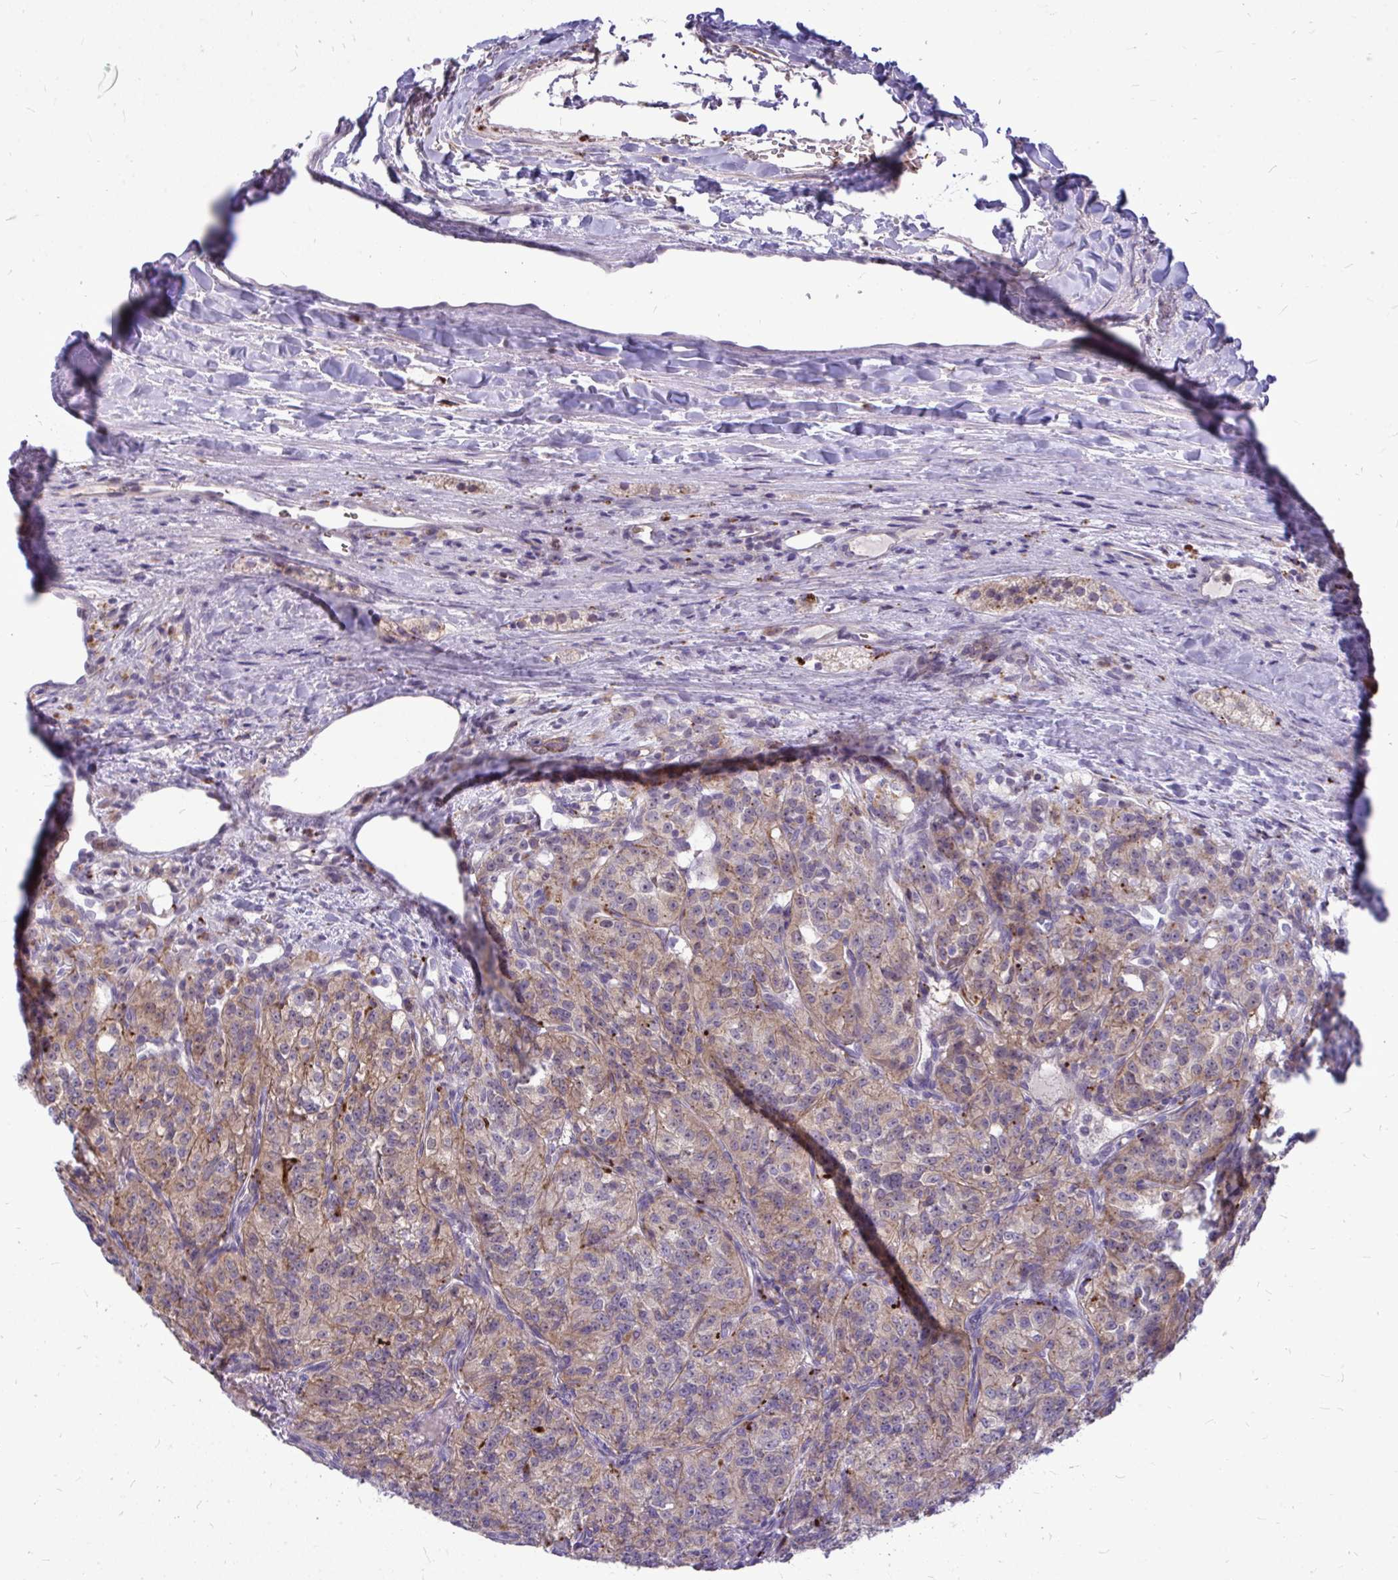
{"staining": {"intensity": "moderate", "quantity": "25%-75%", "location": "cytoplasmic/membranous"}, "tissue": "renal cancer", "cell_type": "Tumor cells", "image_type": "cancer", "snomed": [{"axis": "morphology", "description": "Adenocarcinoma, NOS"}, {"axis": "topography", "description": "Kidney"}], "caption": "DAB (3,3'-diaminobenzidine) immunohistochemical staining of adenocarcinoma (renal) demonstrates moderate cytoplasmic/membranous protein positivity in about 25%-75% of tumor cells.", "gene": "ZSCAN25", "patient": {"sex": "female", "age": 63}}